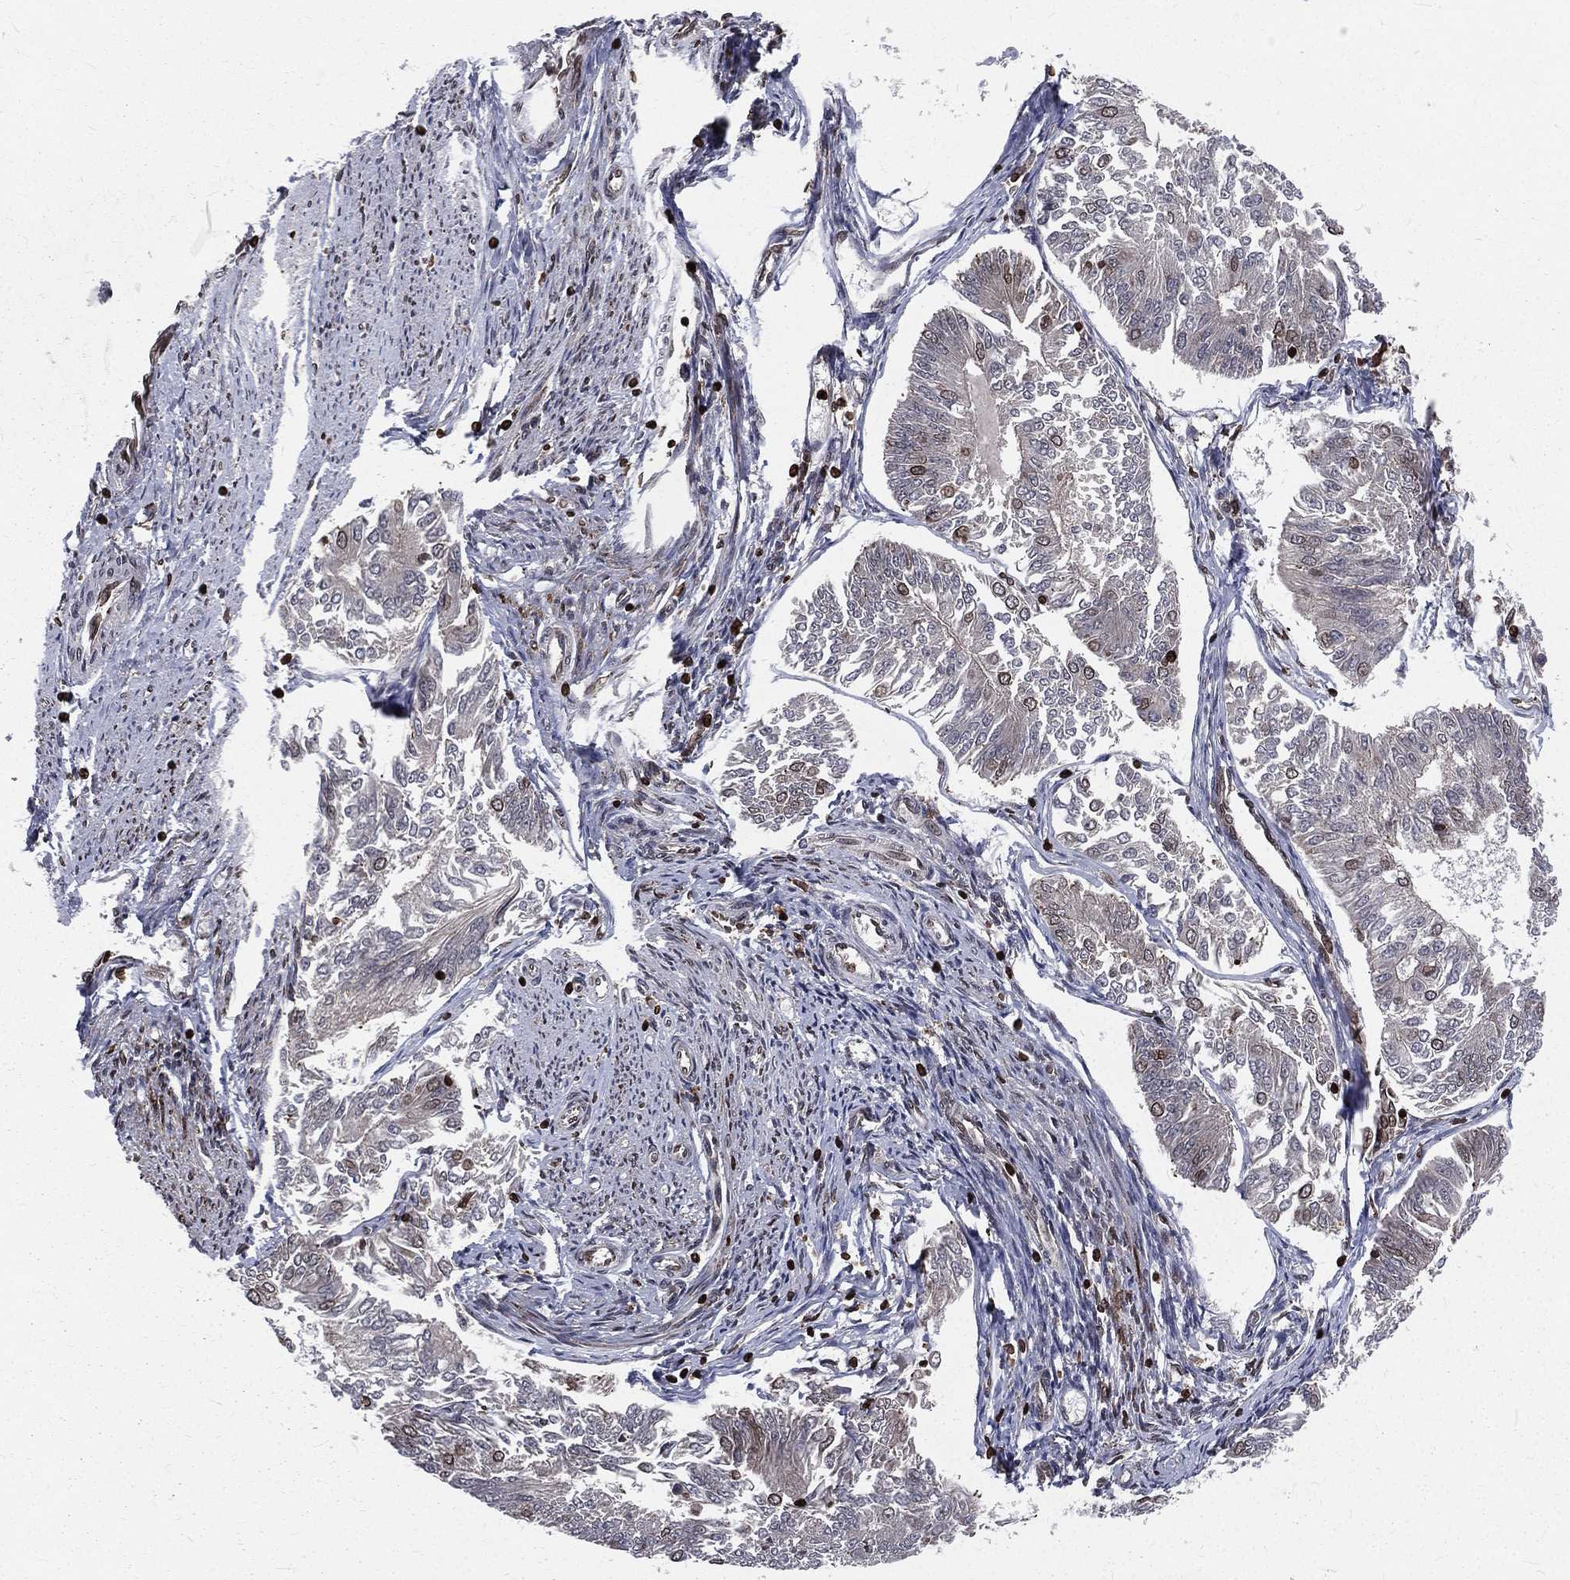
{"staining": {"intensity": "negative", "quantity": "none", "location": "none"}, "tissue": "endometrial cancer", "cell_type": "Tumor cells", "image_type": "cancer", "snomed": [{"axis": "morphology", "description": "Adenocarcinoma, NOS"}, {"axis": "topography", "description": "Endometrium"}], "caption": "Endometrial adenocarcinoma was stained to show a protein in brown. There is no significant positivity in tumor cells.", "gene": "LBR", "patient": {"sex": "female", "age": 58}}